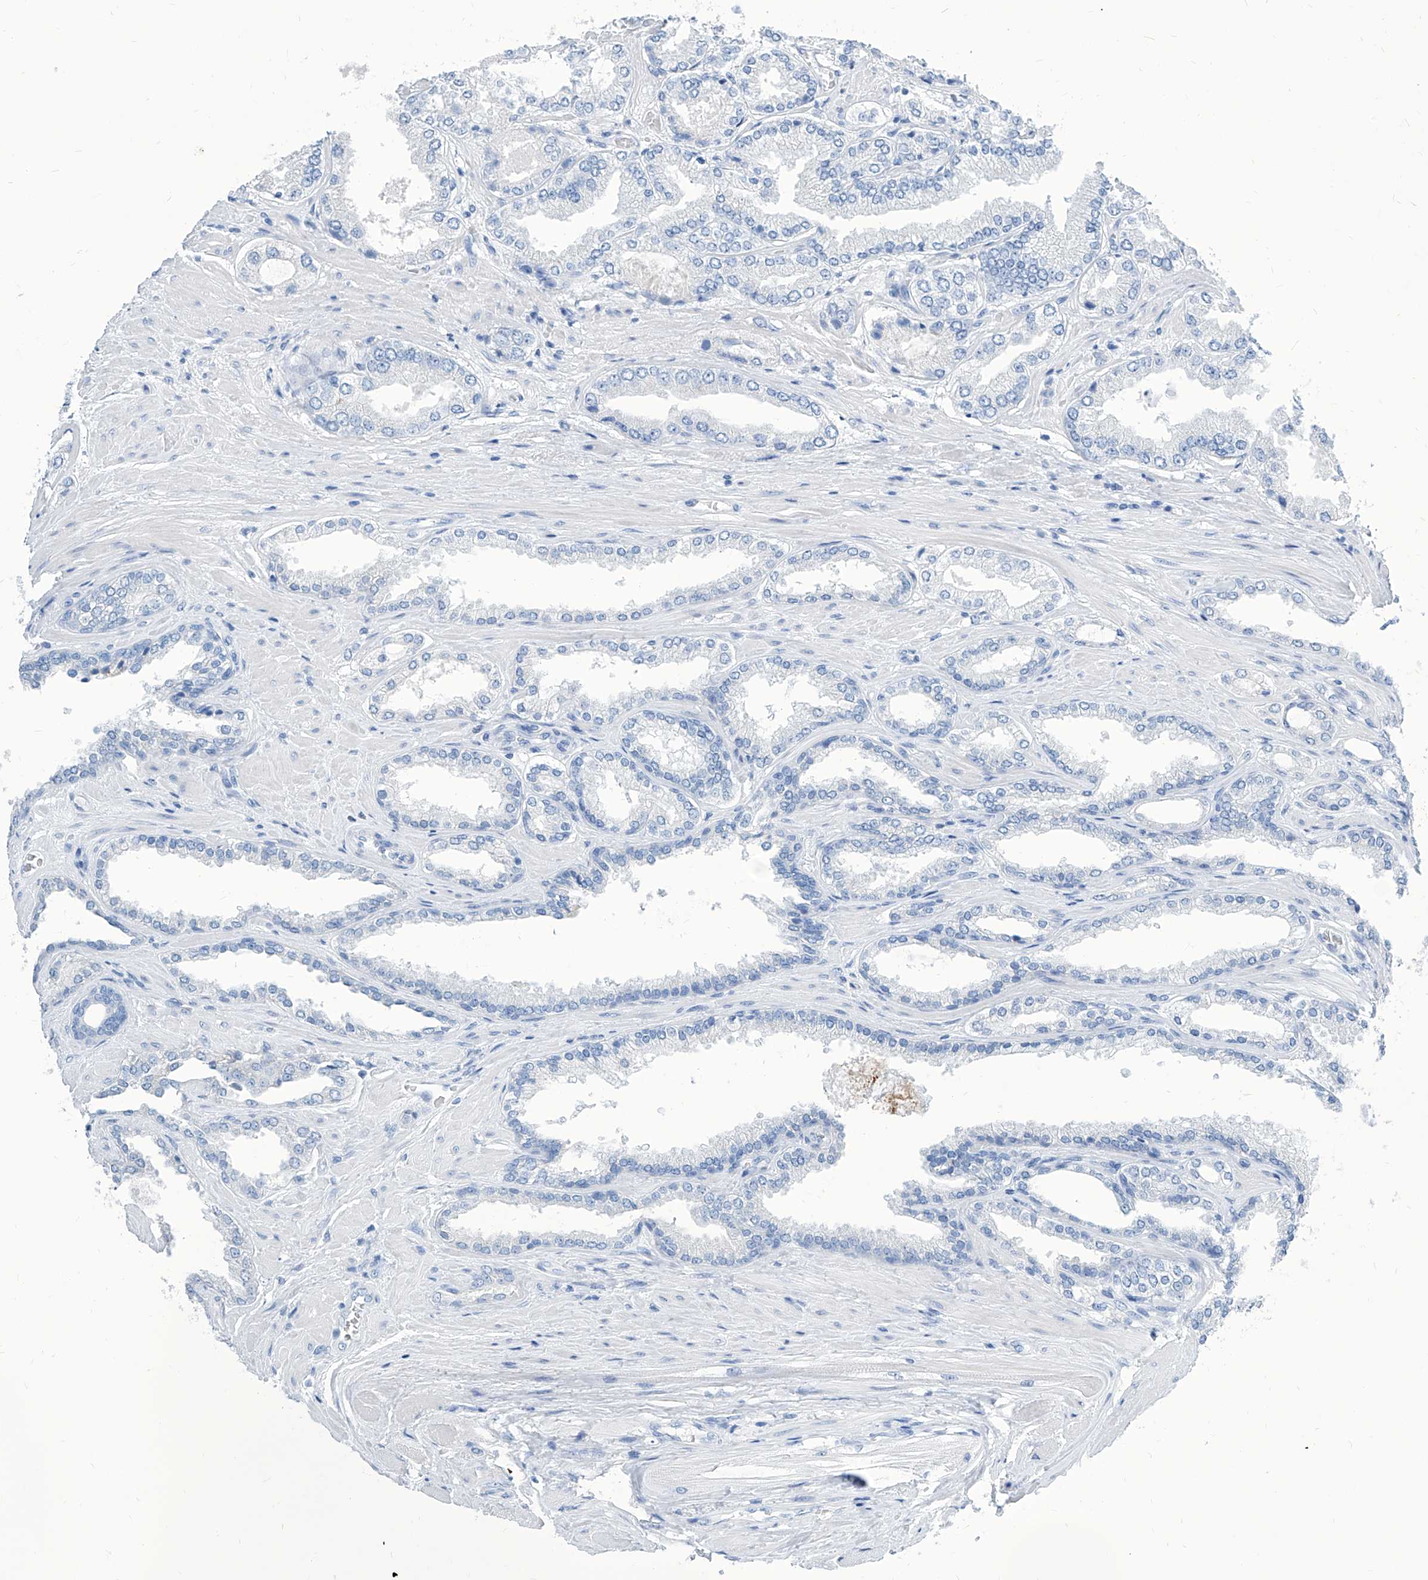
{"staining": {"intensity": "negative", "quantity": "none", "location": "none"}, "tissue": "prostate cancer", "cell_type": "Tumor cells", "image_type": "cancer", "snomed": [{"axis": "morphology", "description": "Adenocarcinoma, Low grade"}, {"axis": "topography", "description": "Prostate"}], "caption": "Histopathology image shows no significant protein staining in tumor cells of prostate cancer (low-grade adenocarcinoma).", "gene": "ZNF519", "patient": {"sex": "male", "age": 62}}